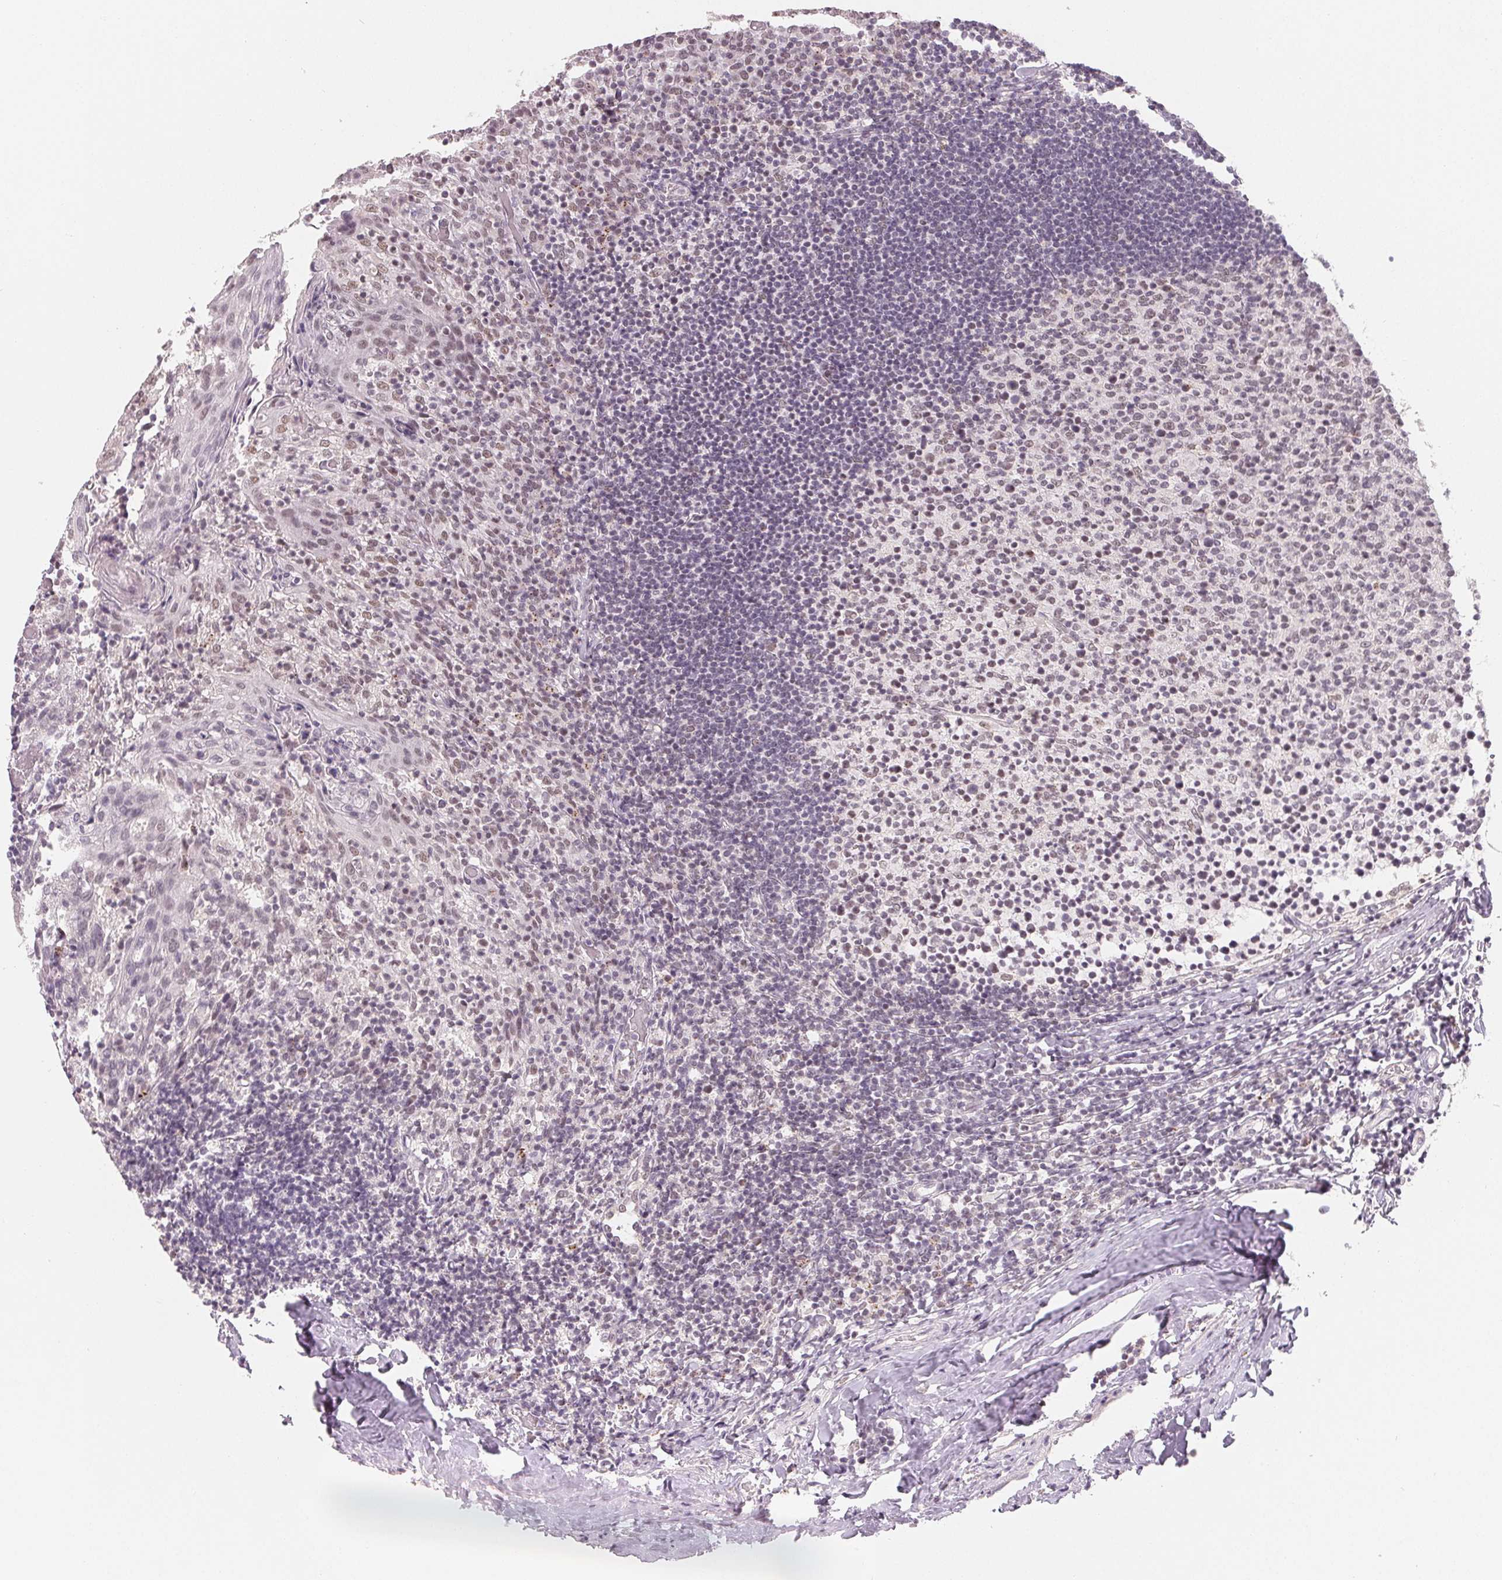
{"staining": {"intensity": "negative", "quantity": "none", "location": "none"}, "tissue": "tonsil", "cell_type": "Germinal center cells", "image_type": "normal", "snomed": [{"axis": "morphology", "description": "Normal tissue, NOS"}, {"axis": "topography", "description": "Tonsil"}], "caption": "IHC image of unremarkable tonsil: tonsil stained with DAB exhibits no significant protein positivity in germinal center cells.", "gene": "NXF3", "patient": {"sex": "female", "age": 10}}